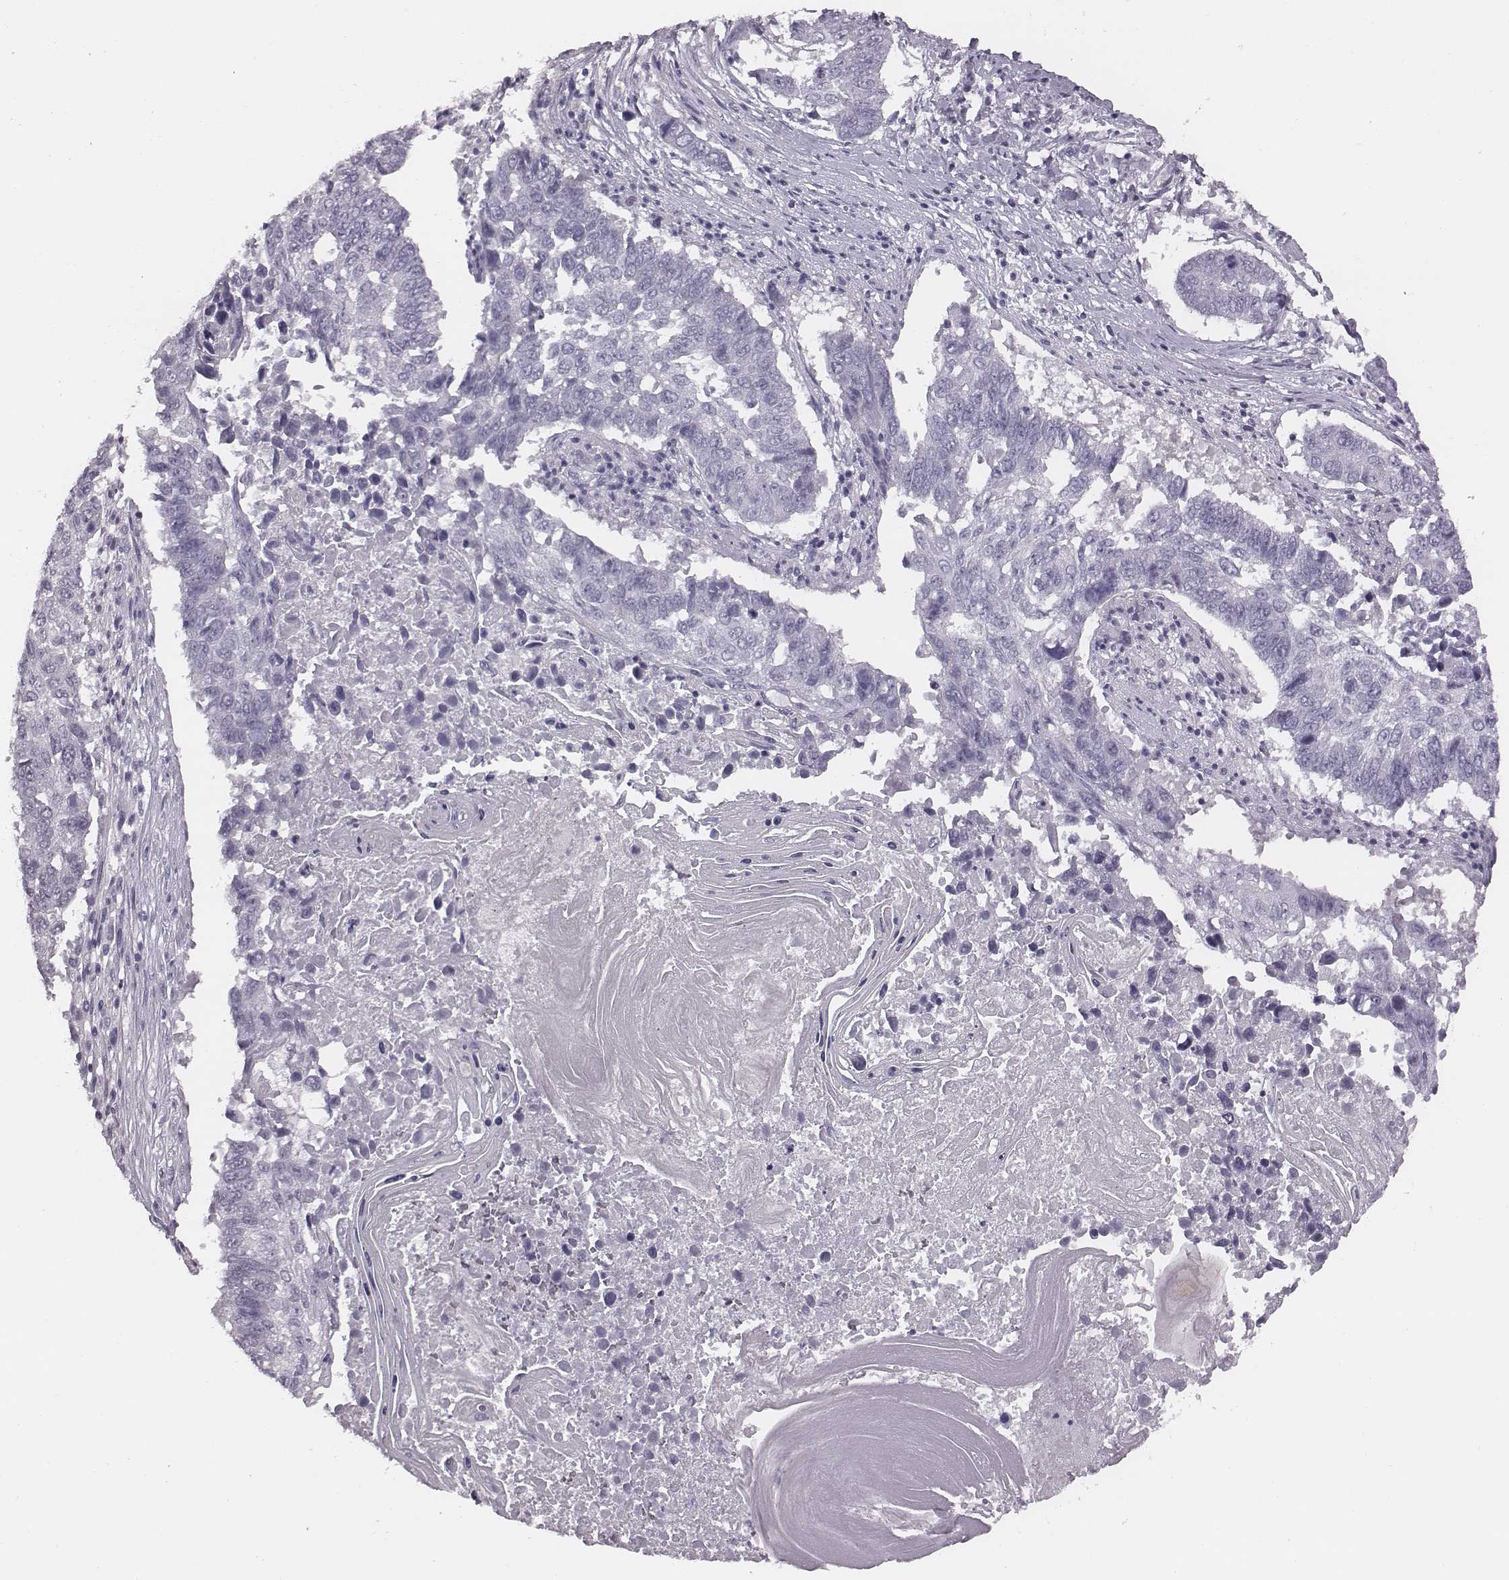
{"staining": {"intensity": "negative", "quantity": "none", "location": "none"}, "tissue": "lung cancer", "cell_type": "Tumor cells", "image_type": "cancer", "snomed": [{"axis": "morphology", "description": "Squamous cell carcinoma, NOS"}, {"axis": "topography", "description": "Lung"}], "caption": "Squamous cell carcinoma (lung) was stained to show a protein in brown. There is no significant positivity in tumor cells.", "gene": "PDE8B", "patient": {"sex": "male", "age": 73}}